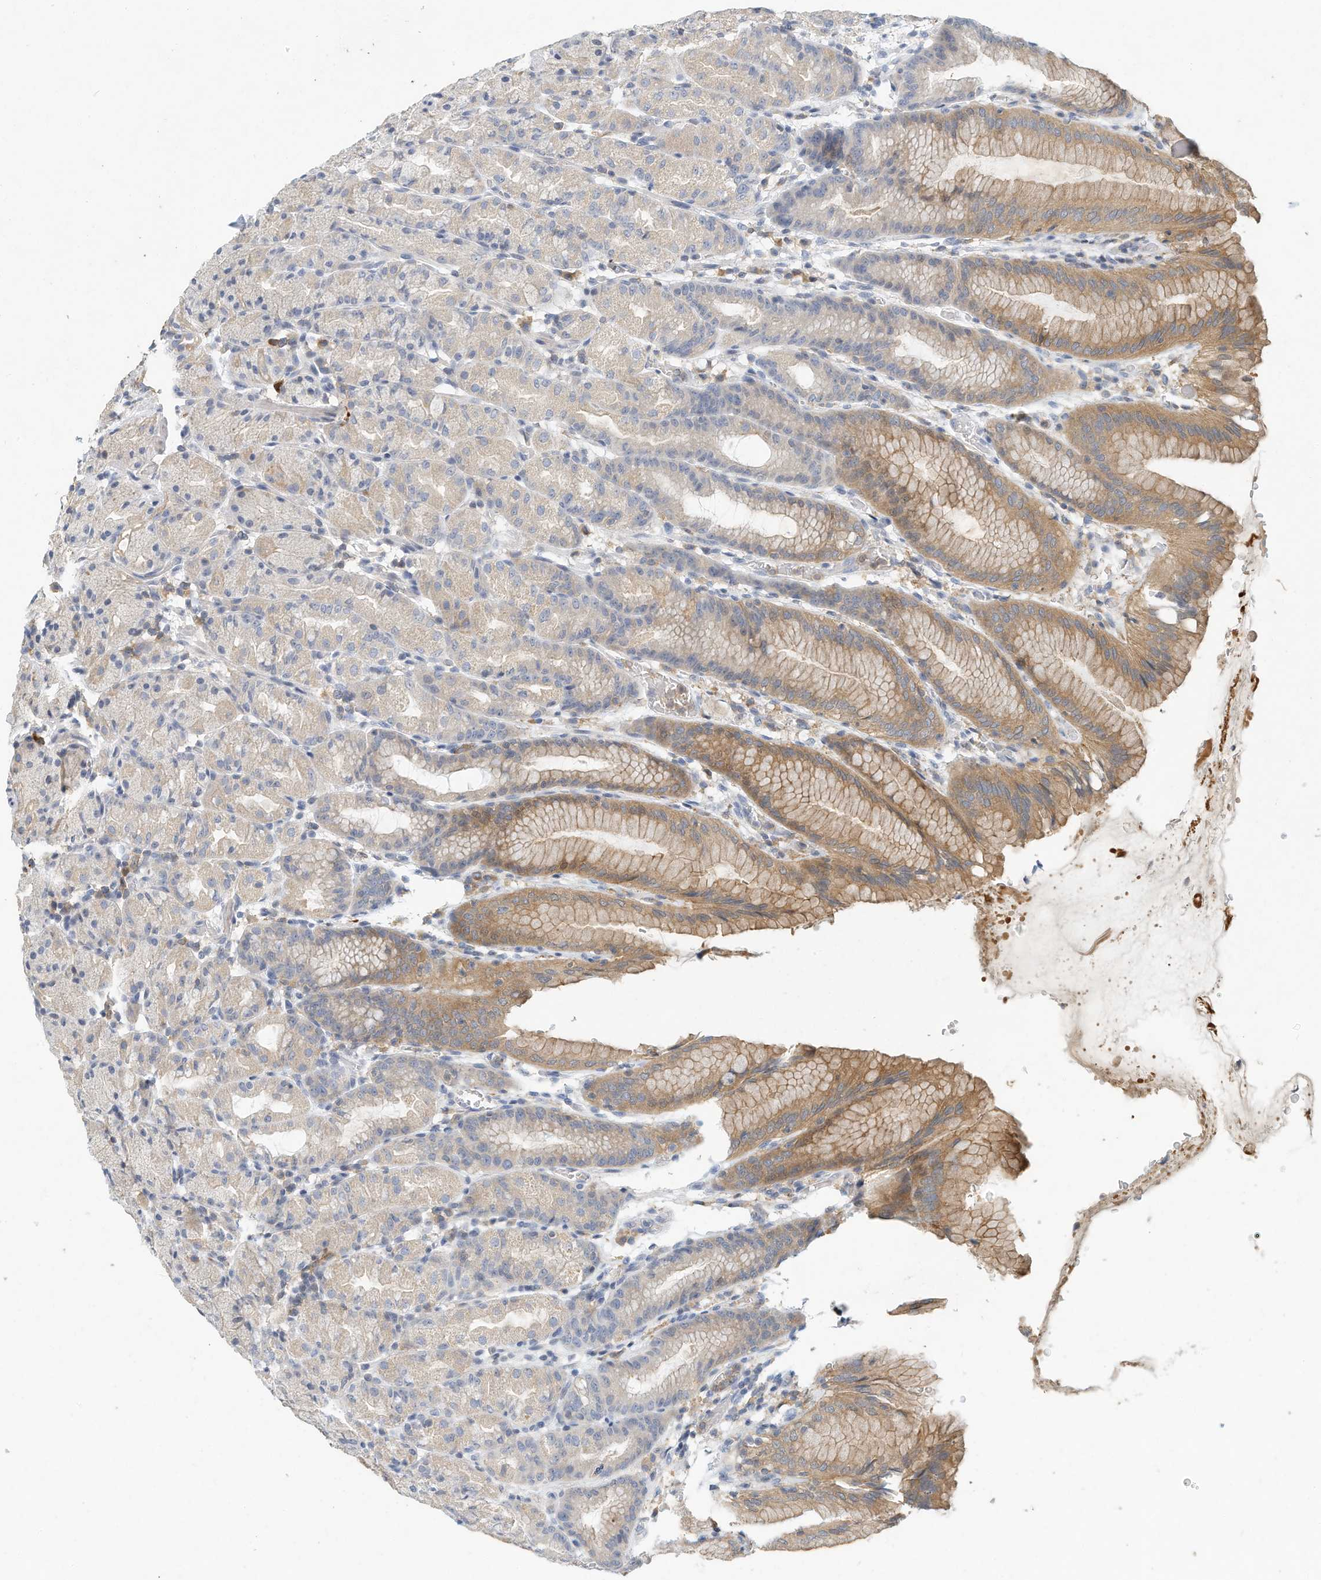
{"staining": {"intensity": "moderate", "quantity": "<25%", "location": "cytoplasmic/membranous,nuclear"}, "tissue": "stomach", "cell_type": "Glandular cells", "image_type": "normal", "snomed": [{"axis": "morphology", "description": "Normal tissue, NOS"}, {"axis": "topography", "description": "Stomach, upper"}], "caption": "The histopathology image exhibits immunohistochemical staining of normal stomach. There is moderate cytoplasmic/membranous,nuclear positivity is seen in about <25% of glandular cells.", "gene": "MICAL1", "patient": {"sex": "male", "age": 48}}